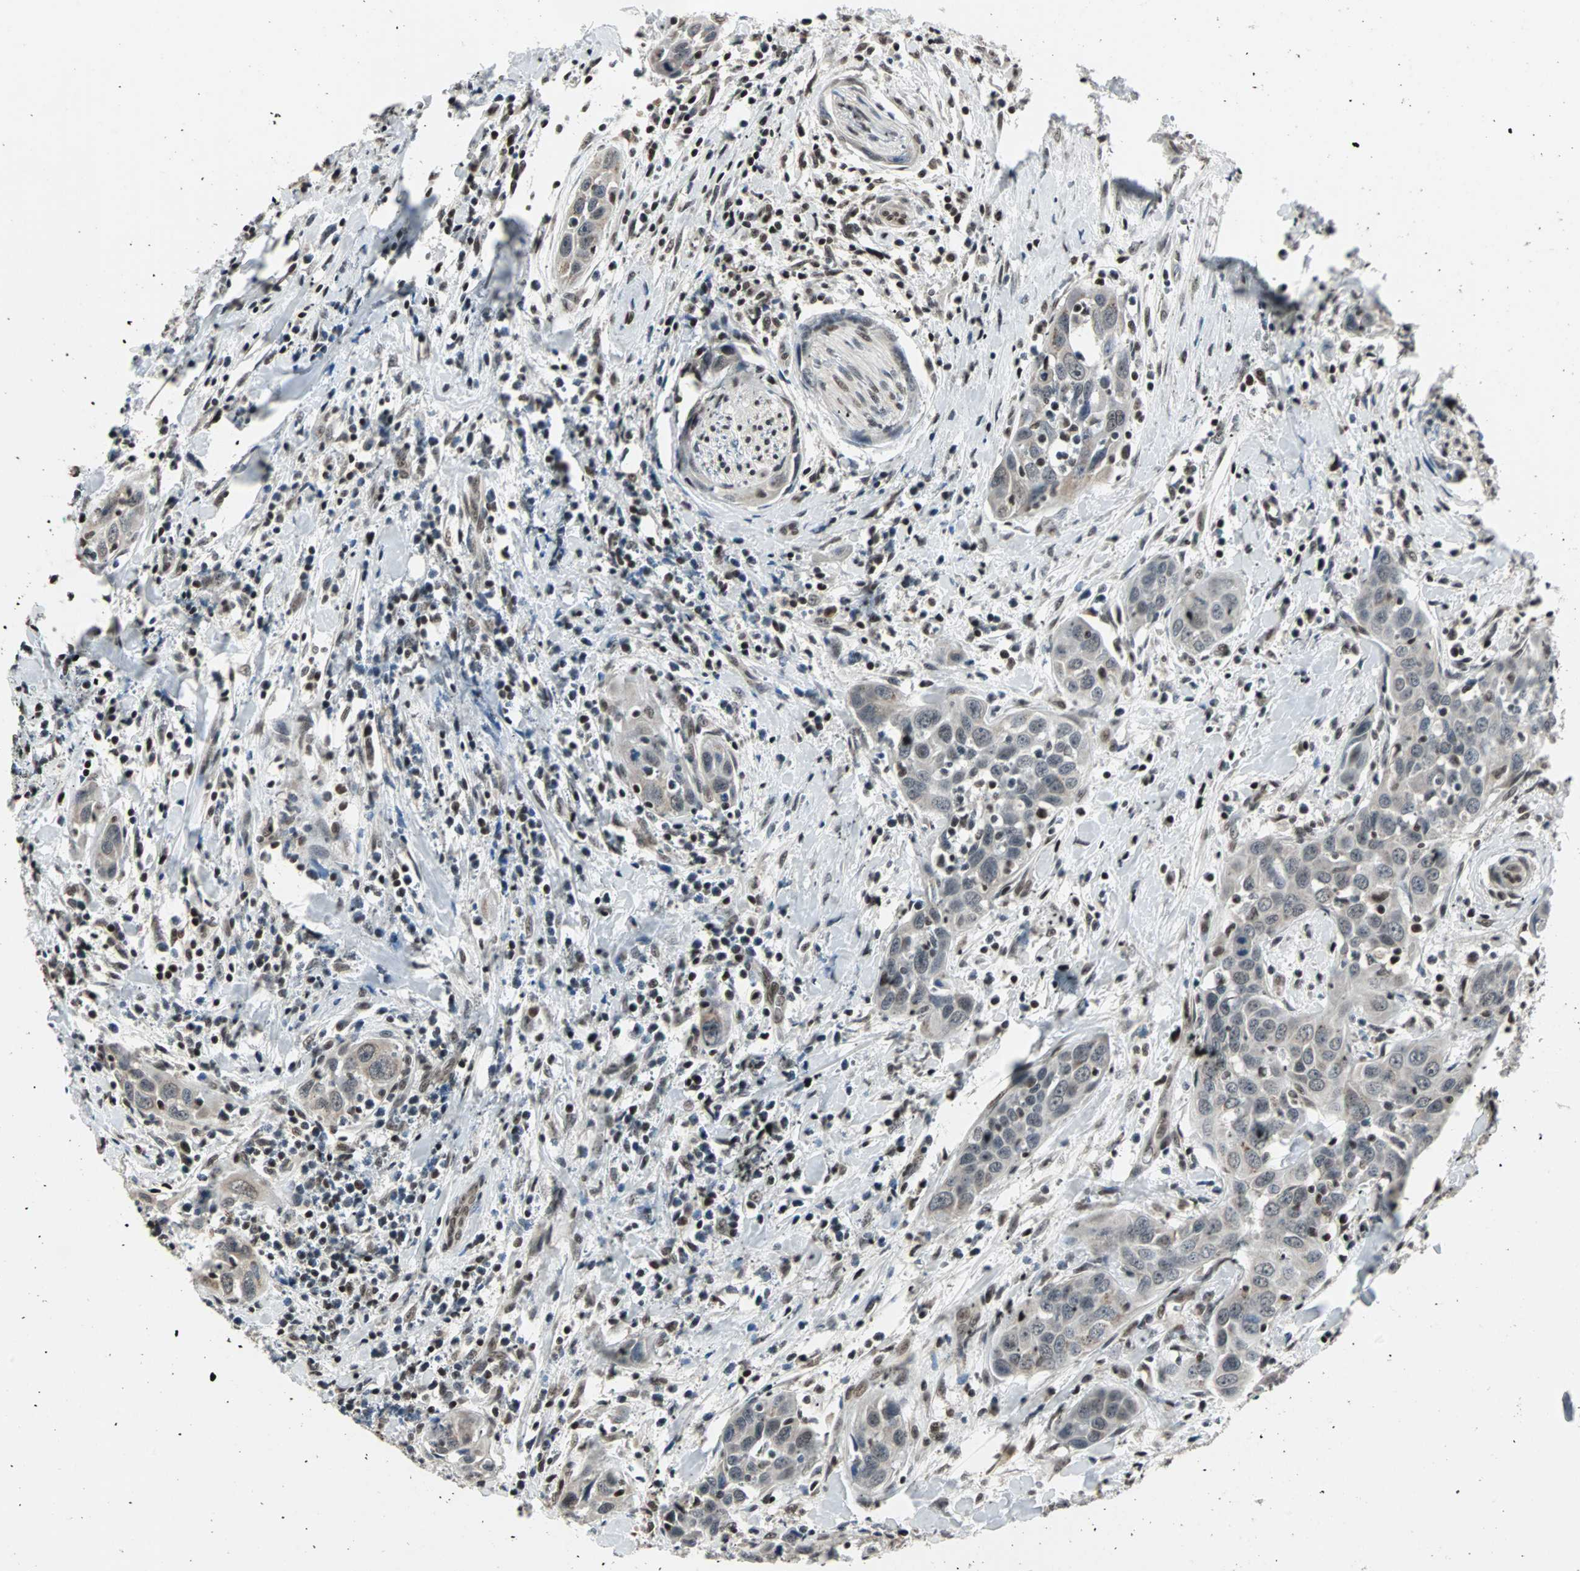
{"staining": {"intensity": "weak", "quantity": "25%-75%", "location": "nuclear"}, "tissue": "head and neck cancer", "cell_type": "Tumor cells", "image_type": "cancer", "snomed": [{"axis": "morphology", "description": "Squamous cell carcinoma, NOS"}, {"axis": "topography", "description": "Oral tissue"}, {"axis": "topography", "description": "Head-Neck"}], "caption": "The photomicrograph demonstrates staining of squamous cell carcinoma (head and neck), revealing weak nuclear protein positivity (brown color) within tumor cells.", "gene": "TERF2IP", "patient": {"sex": "female", "age": 50}}